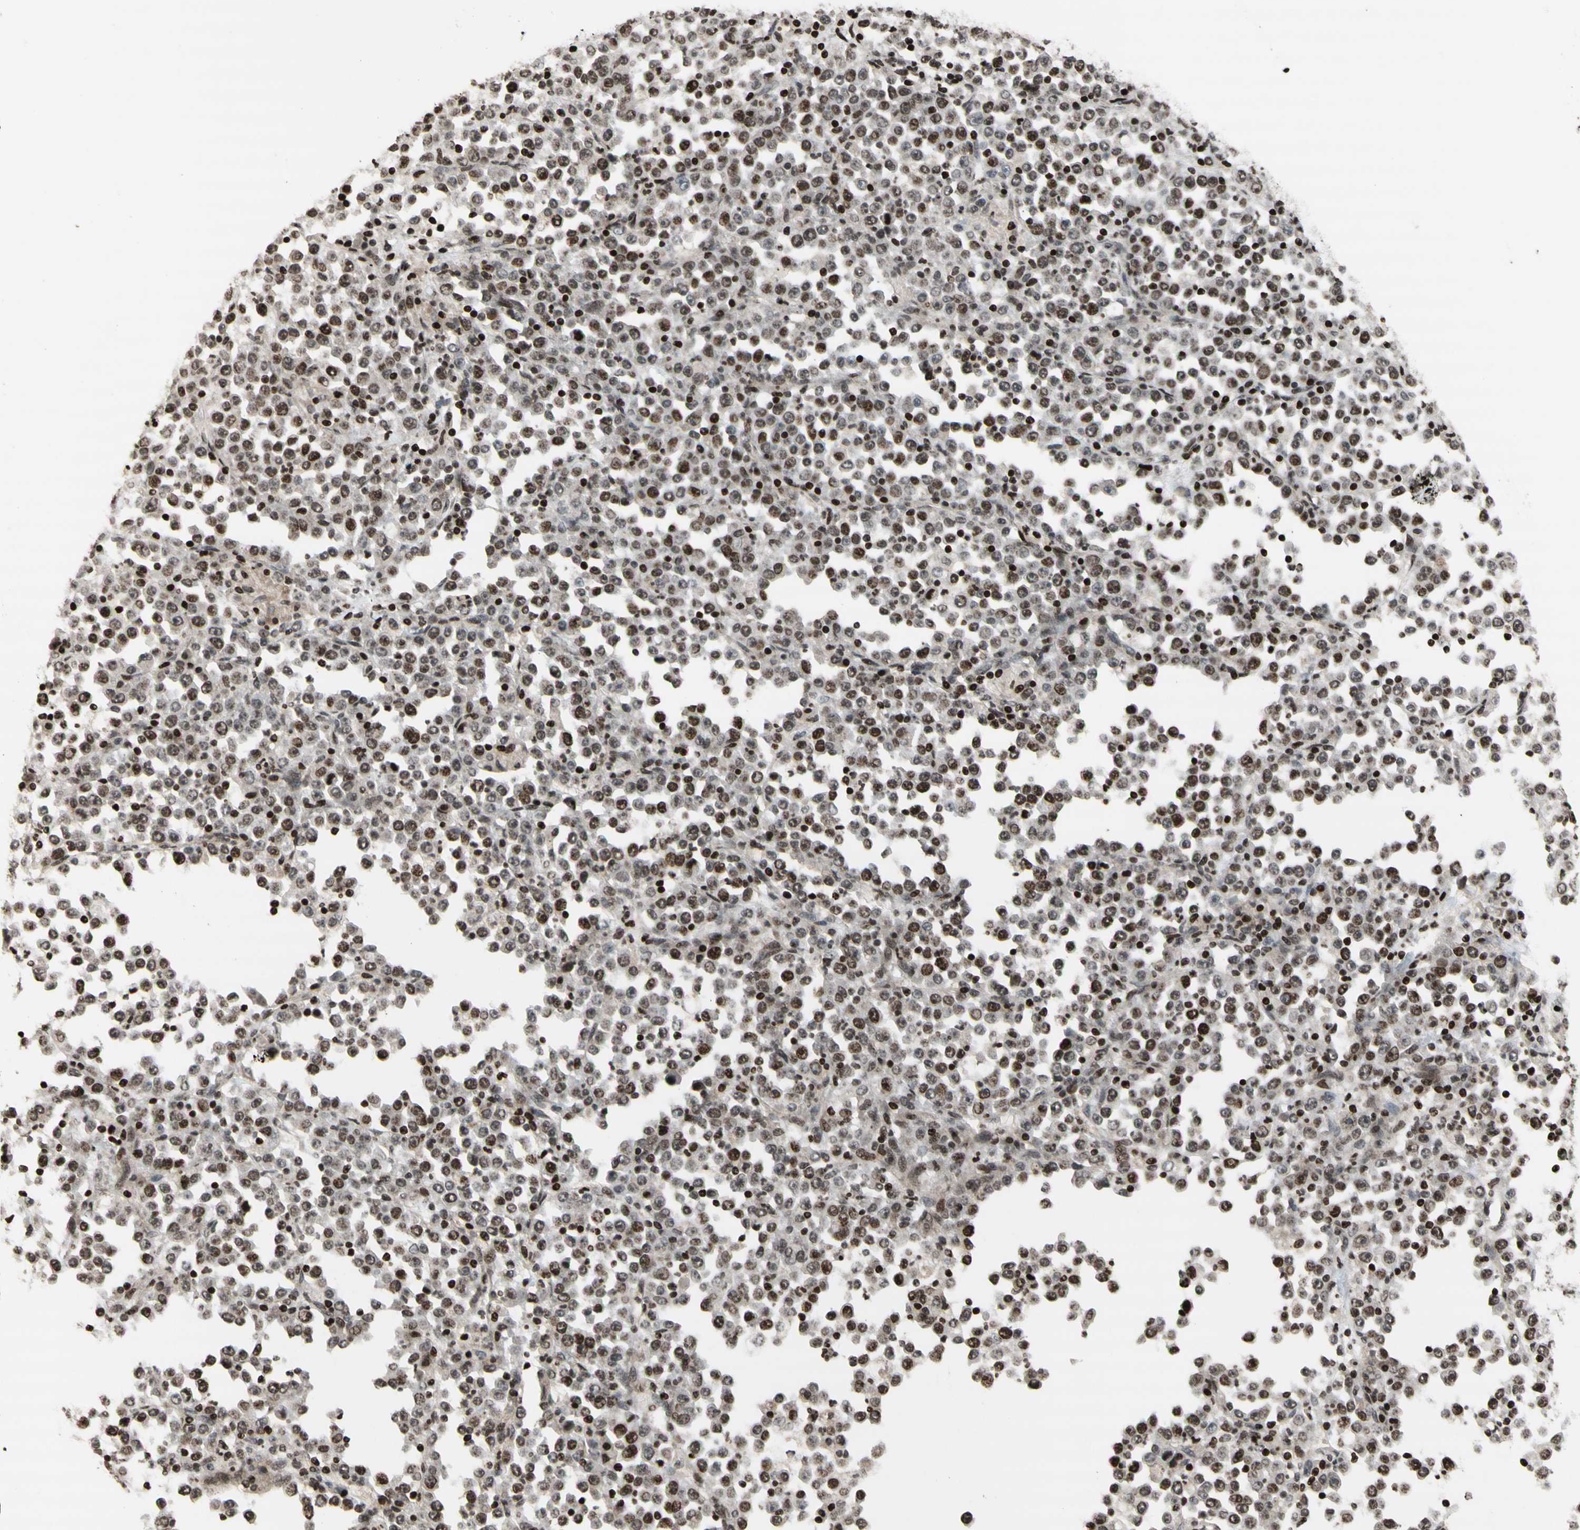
{"staining": {"intensity": "moderate", "quantity": "25%-75%", "location": "nuclear"}, "tissue": "stomach cancer", "cell_type": "Tumor cells", "image_type": "cancer", "snomed": [{"axis": "morphology", "description": "Normal tissue, NOS"}, {"axis": "morphology", "description": "Adenocarcinoma, NOS"}, {"axis": "topography", "description": "Stomach, upper"}, {"axis": "topography", "description": "Stomach"}], "caption": "A brown stain highlights moderate nuclear staining of a protein in human stomach cancer (adenocarcinoma) tumor cells. The protein is stained brown, and the nuclei are stained in blue (DAB IHC with brightfield microscopy, high magnification).", "gene": "POLA1", "patient": {"sex": "male", "age": 59}}